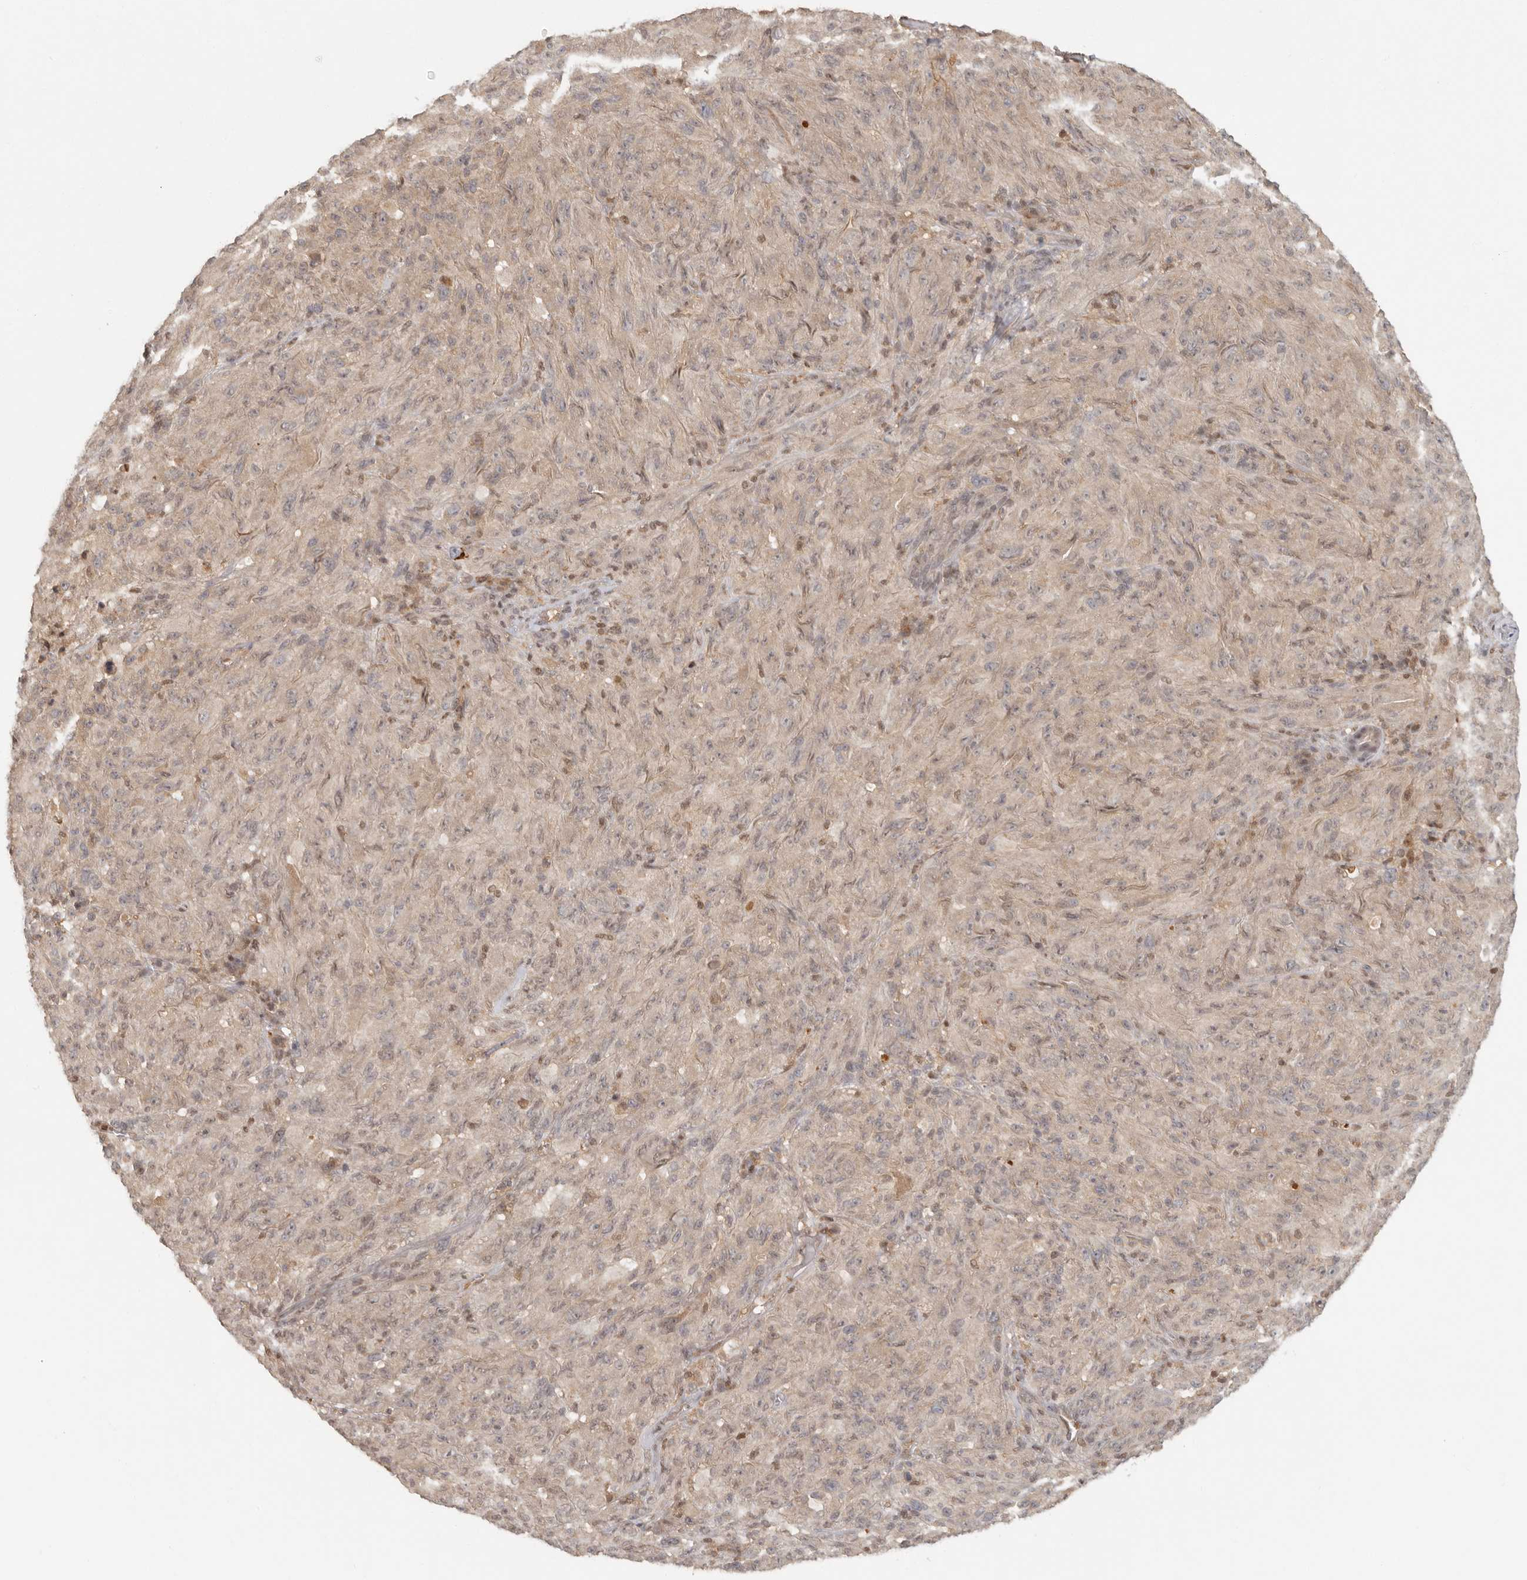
{"staining": {"intensity": "weak", "quantity": "25%-75%", "location": "cytoplasmic/membranous"}, "tissue": "melanoma", "cell_type": "Tumor cells", "image_type": "cancer", "snomed": [{"axis": "morphology", "description": "Malignant melanoma, NOS"}, {"axis": "topography", "description": "Skin of head"}], "caption": "Malignant melanoma stained for a protein reveals weak cytoplasmic/membranous positivity in tumor cells.", "gene": "PSMA5", "patient": {"sex": "male", "age": 96}}